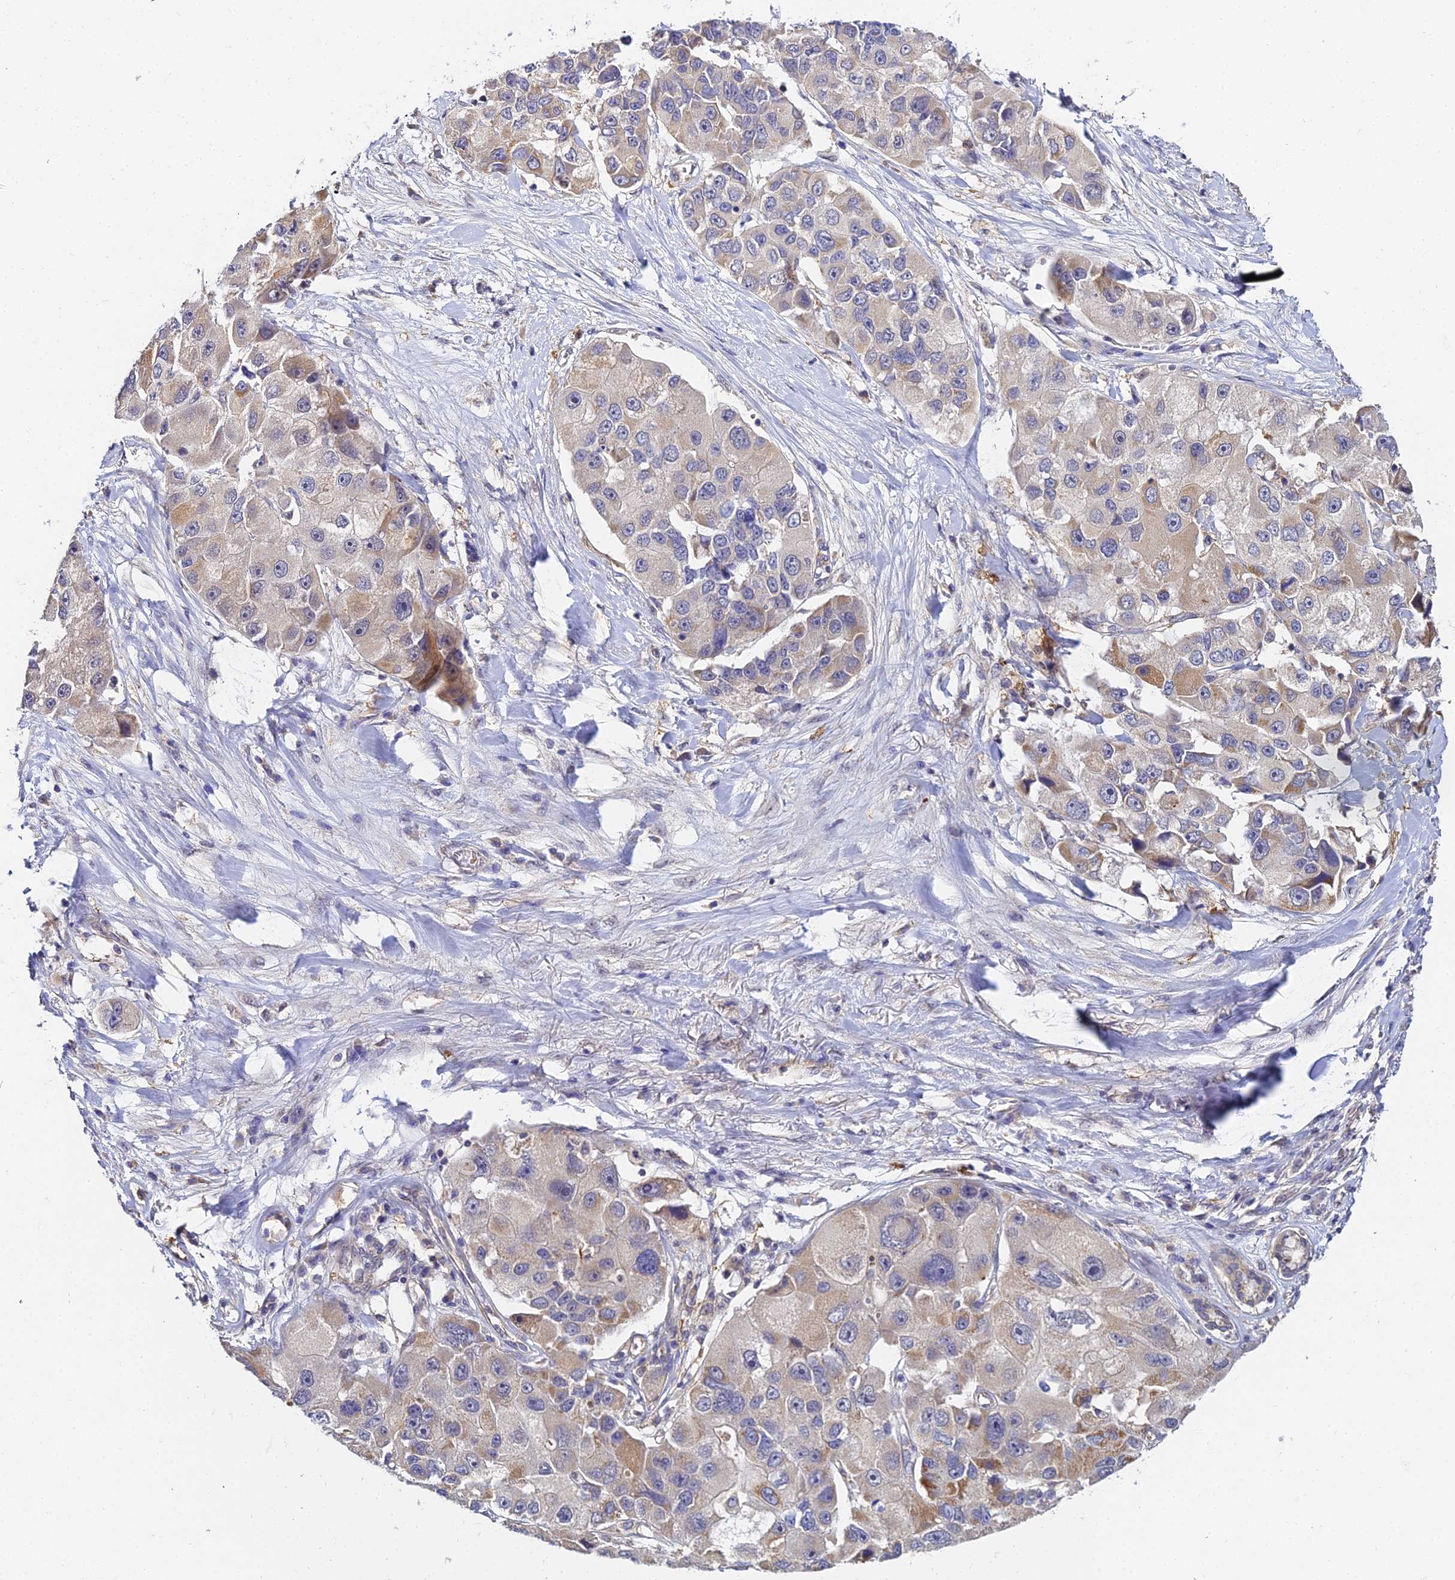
{"staining": {"intensity": "weak", "quantity": "<25%", "location": "cytoplasmic/membranous"}, "tissue": "lung cancer", "cell_type": "Tumor cells", "image_type": "cancer", "snomed": [{"axis": "morphology", "description": "Adenocarcinoma, NOS"}, {"axis": "topography", "description": "Lung"}], "caption": "High power microscopy photomicrograph of an immunohistochemistry (IHC) image of lung cancer, revealing no significant expression in tumor cells.", "gene": "ZBED8", "patient": {"sex": "female", "age": 54}}